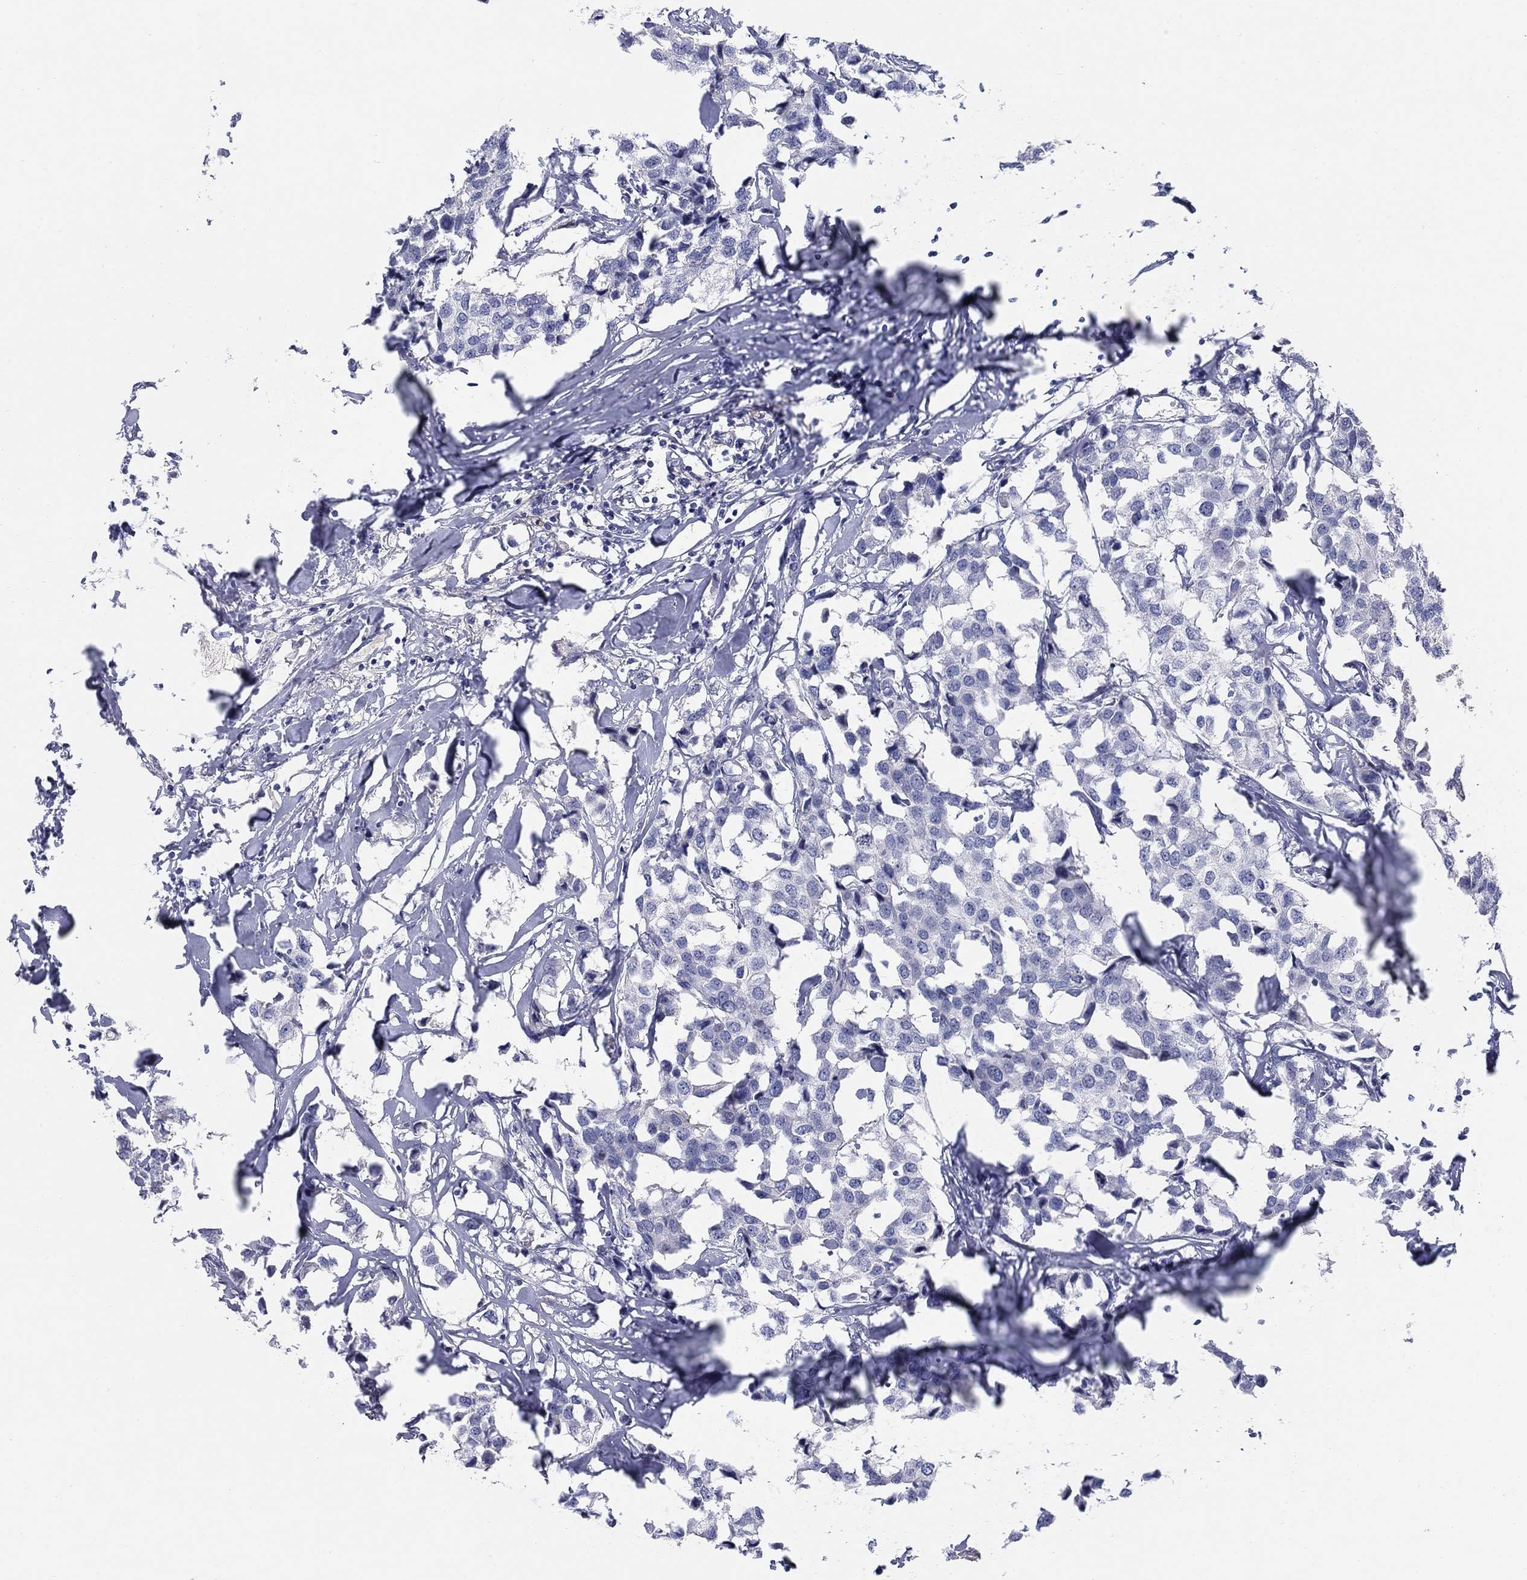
{"staining": {"intensity": "negative", "quantity": "none", "location": "none"}, "tissue": "breast cancer", "cell_type": "Tumor cells", "image_type": "cancer", "snomed": [{"axis": "morphology", "description": "Duct carcinoma"}, {"axis": "topography", "description": "Breast"}], "caption": "Micrograph shows no protein staining in tumor cells of intraductal carcinoma (breast) tissue. (DAB (3,3'-diaminobenzidine) IHC with hematoxylin counter stain).", "gene": "HEATR4", "patient": {"sex": "female", "age": 80}}